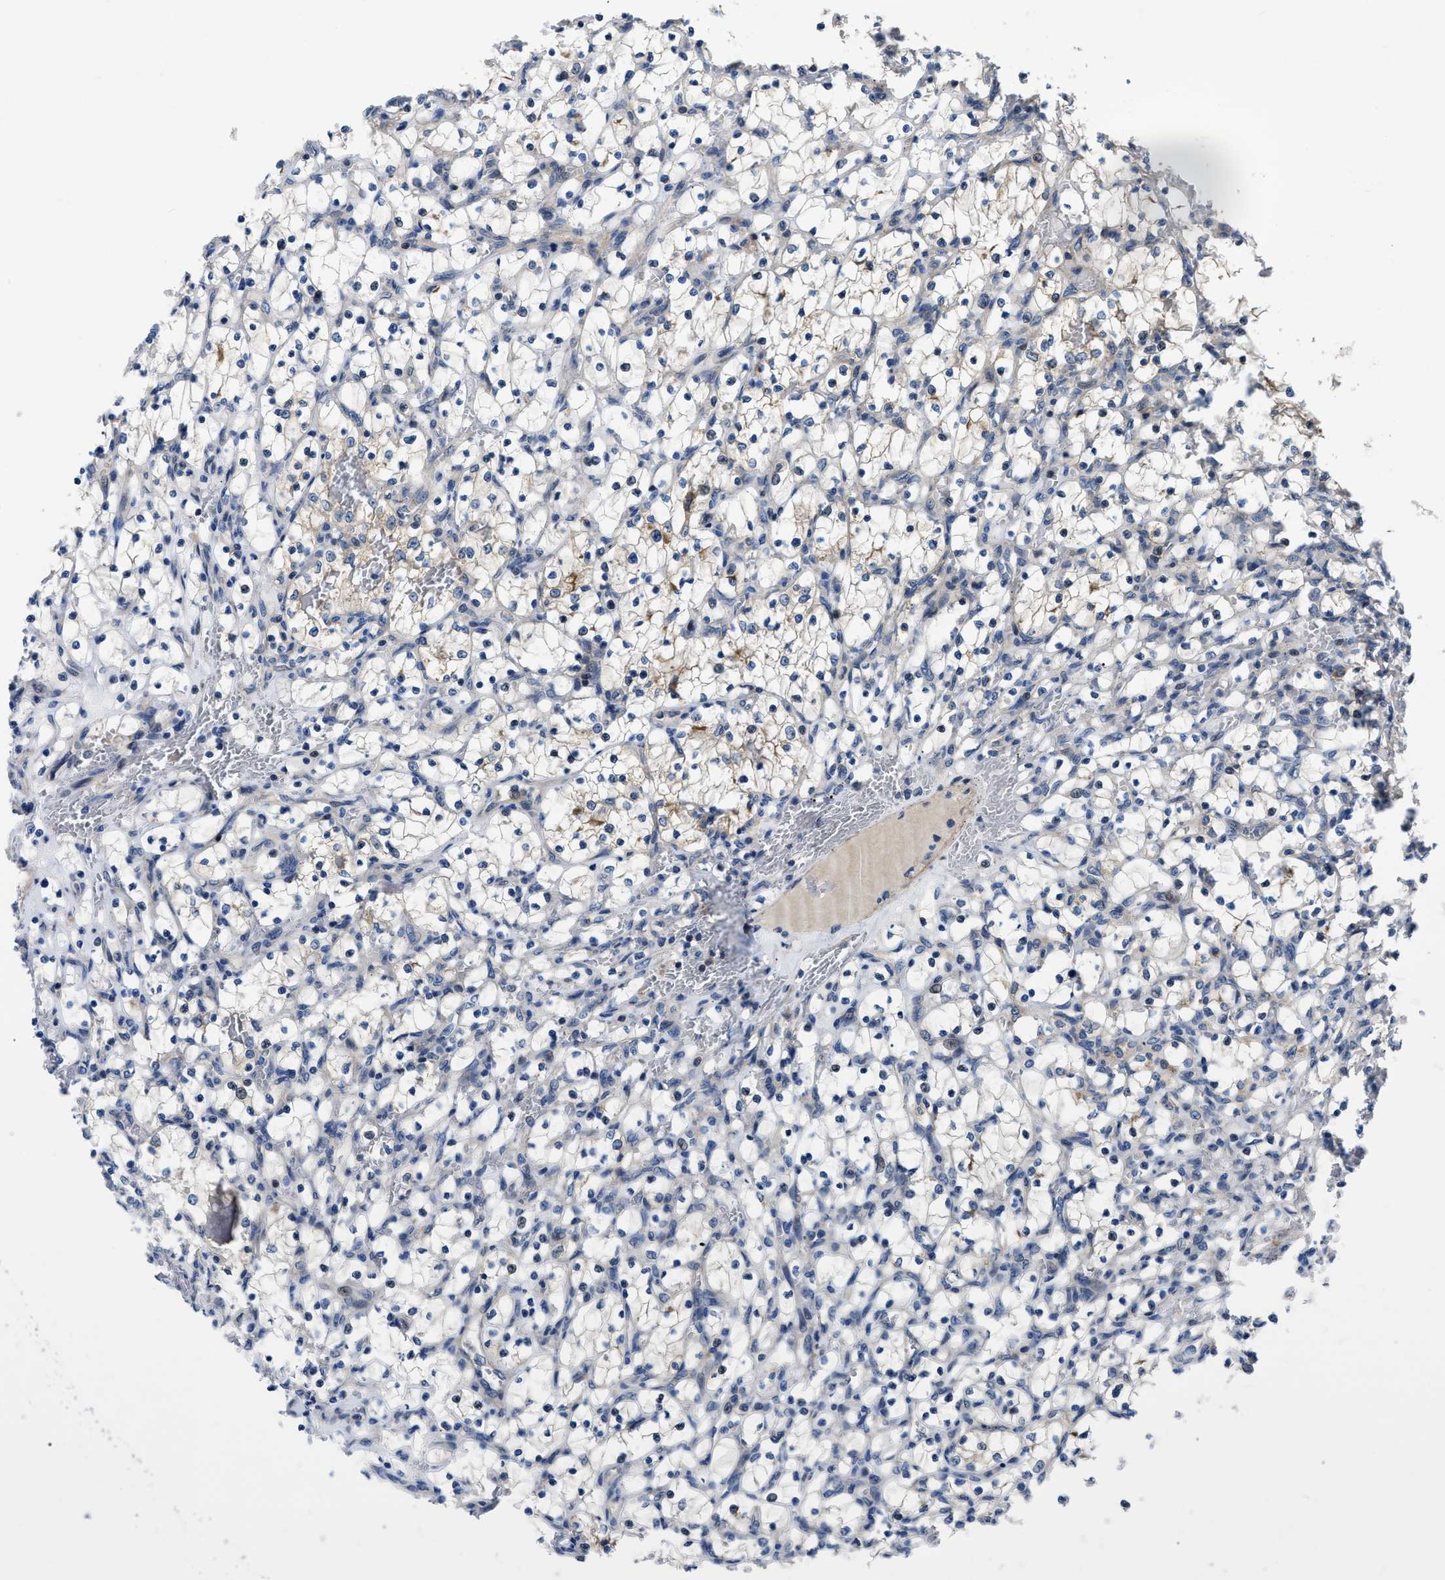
{"staining": {"intensity": "weak", "quantity": "25%-75%", "location": "cytoplasmic/membranous"}, "tissue": "renal cancer", "cell_type": "Tumor cells", "image_type": "cancer", "snomed": [{"axis": "morphology", "description": "Adenocarcinoma, NOS"}, {"axis": "topography", "description": "Kidney"}], "caption": "Immunohistochemistry (IHC) (DAB (3,3'-diaminobenzidine)) staining of human renal cancer (adenocarcinoma) displays weak cytoplasmic/membranous protein staining in approximately 25%-75% of tumor cells. The staining was performed using DAB (3,3'-diaminobenzidine) to visualize the protein expression in brown, while the nuclei were stained in blue with hematoxylin (Magnification: 20x).", "gene": "PPWD1", "patient": {"sex": "female", "age": 69}}